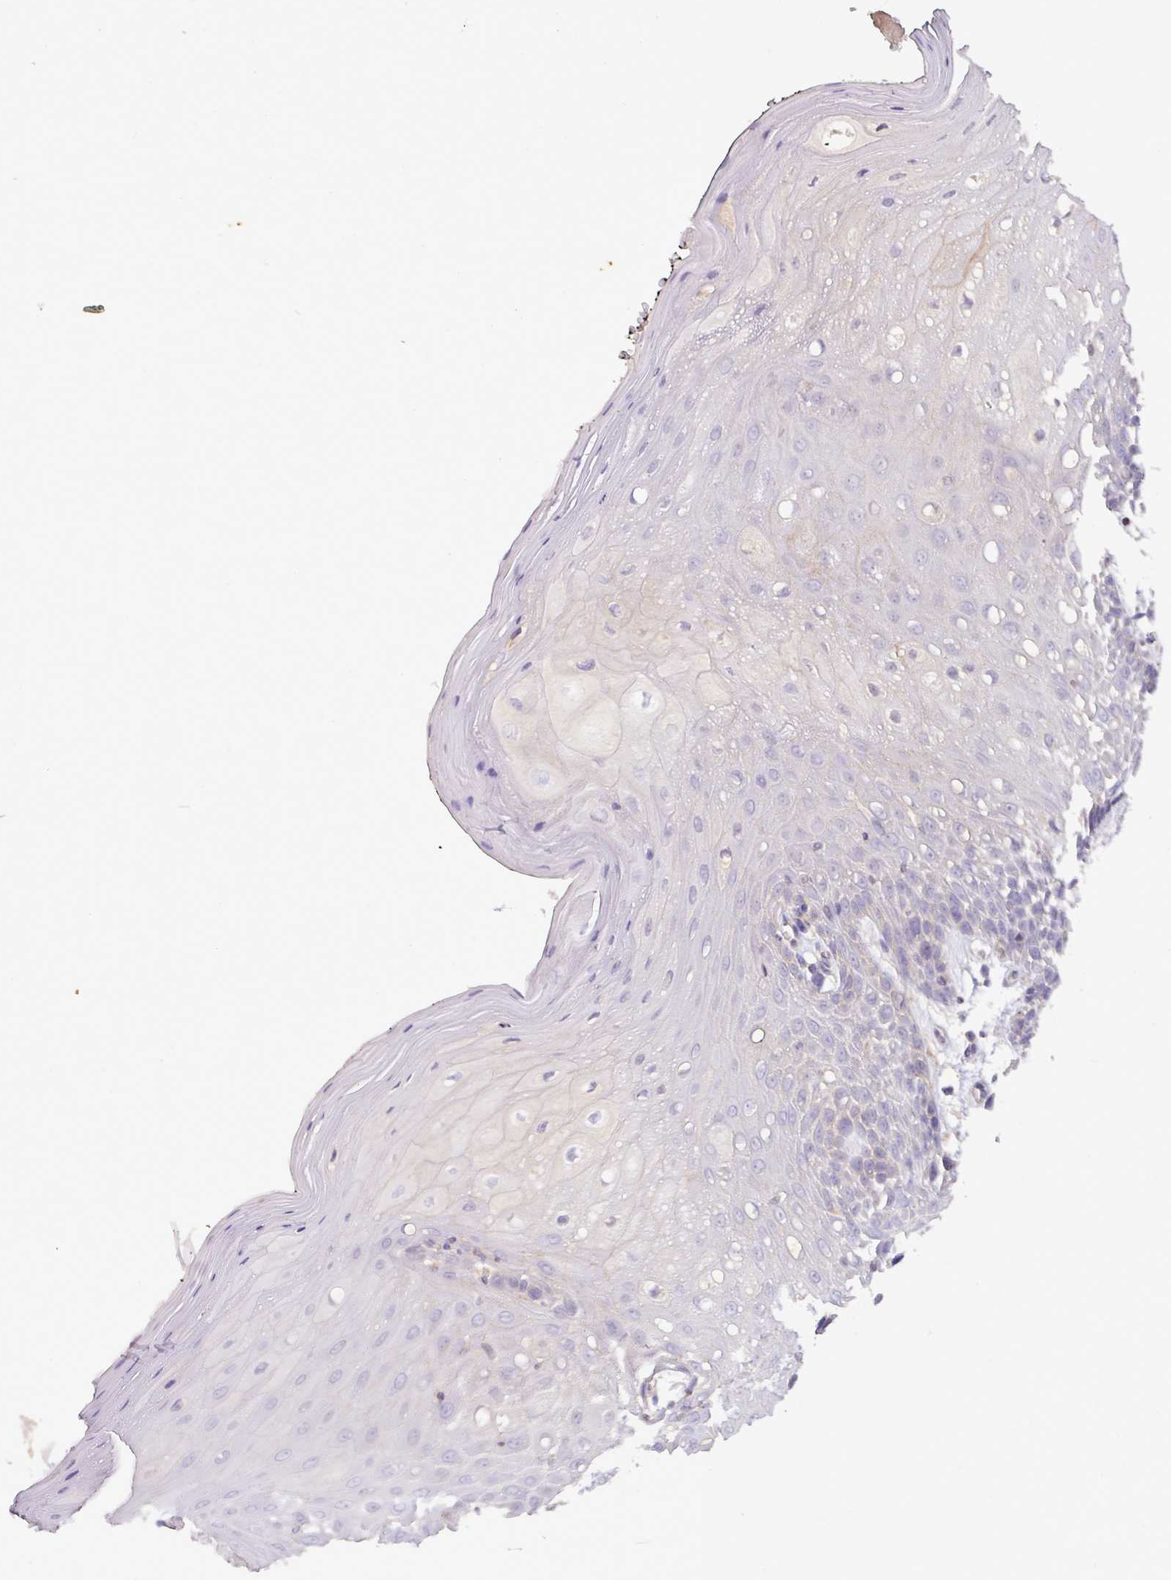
{"staining": {"intensity": "negative", "quantity": "none", "location": "none"}, "tissue": "oral mucosa", "cell_type": "Squamous epithelial cells", "image_type": "normal", "snomed": [{"axis": "morphology", "description": "Normal tissue, NOS"}, {"axis": "topography", "description": "Oral tissue"}, {"axis": "topography", "description": "Tounge, NOS"}], "caption": "Immunohistochemical staining of benign oral mucosa exhibits no significant positivity in squamous epithelial cells. (Immunohistochemistry, brightfield microscopy, high magnification).", "gene": "AGR3", "patient": {"sex": "female", "age": 59}}